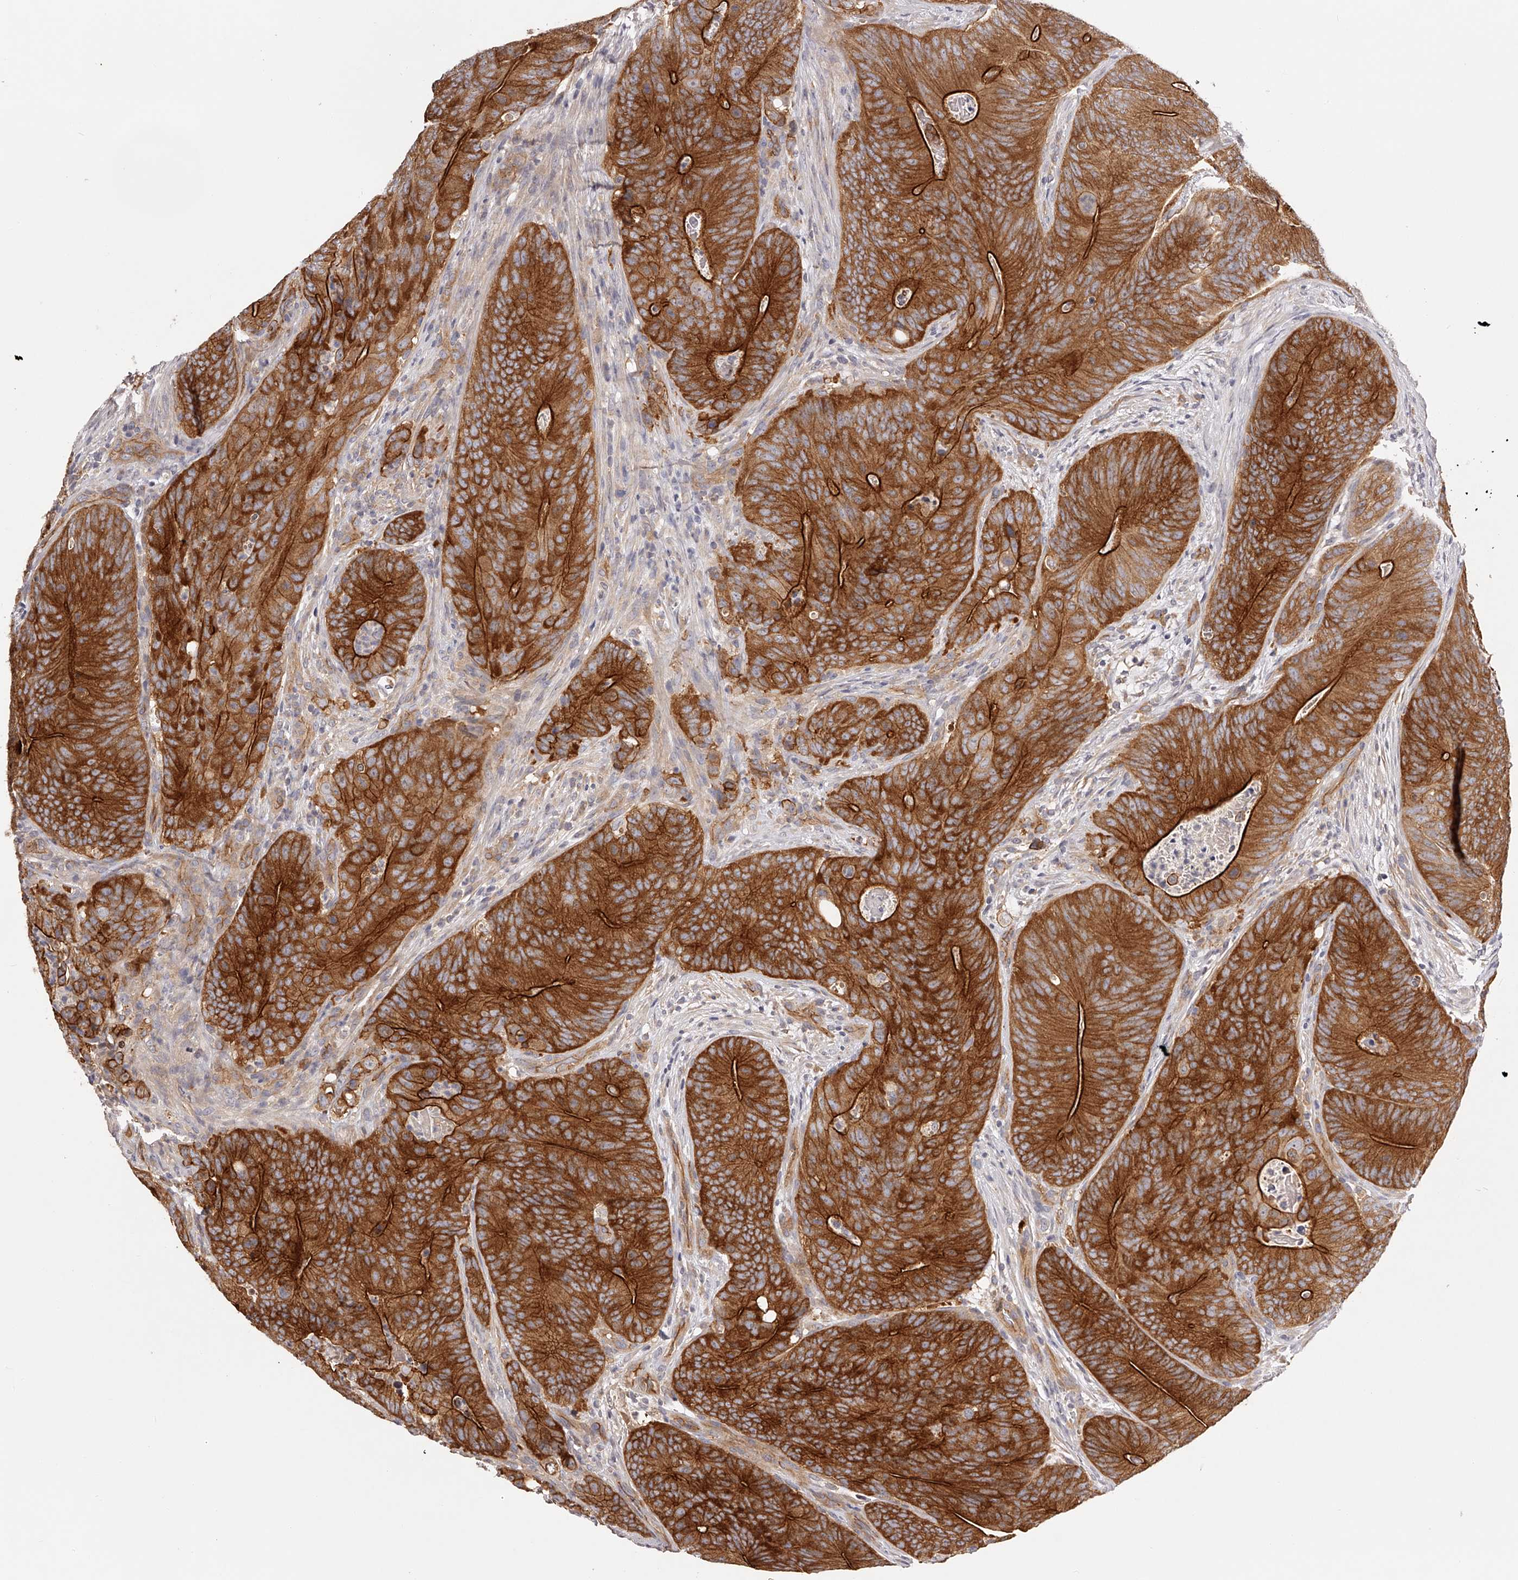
{"staining": {"intensity": "strong", "quantity": ">75%", "location": "cytoplasmic/membranous"}, "tissue": "colorectal cancer", "cell_type": "Tumor cells", "image_type": "cancer", "snomed": [{"axis": "morphology", "description": "Normal tissue, NOS"}, {"axis": "topography", "description": "Colon"}], "caption": "Protein staining of colorectal cancer tissue displays strong cytoplasmic/membranous positivity in about >75% of tumor cells.", "gene": "LTV1", "patient": {"sex": "female", "age": 82}}